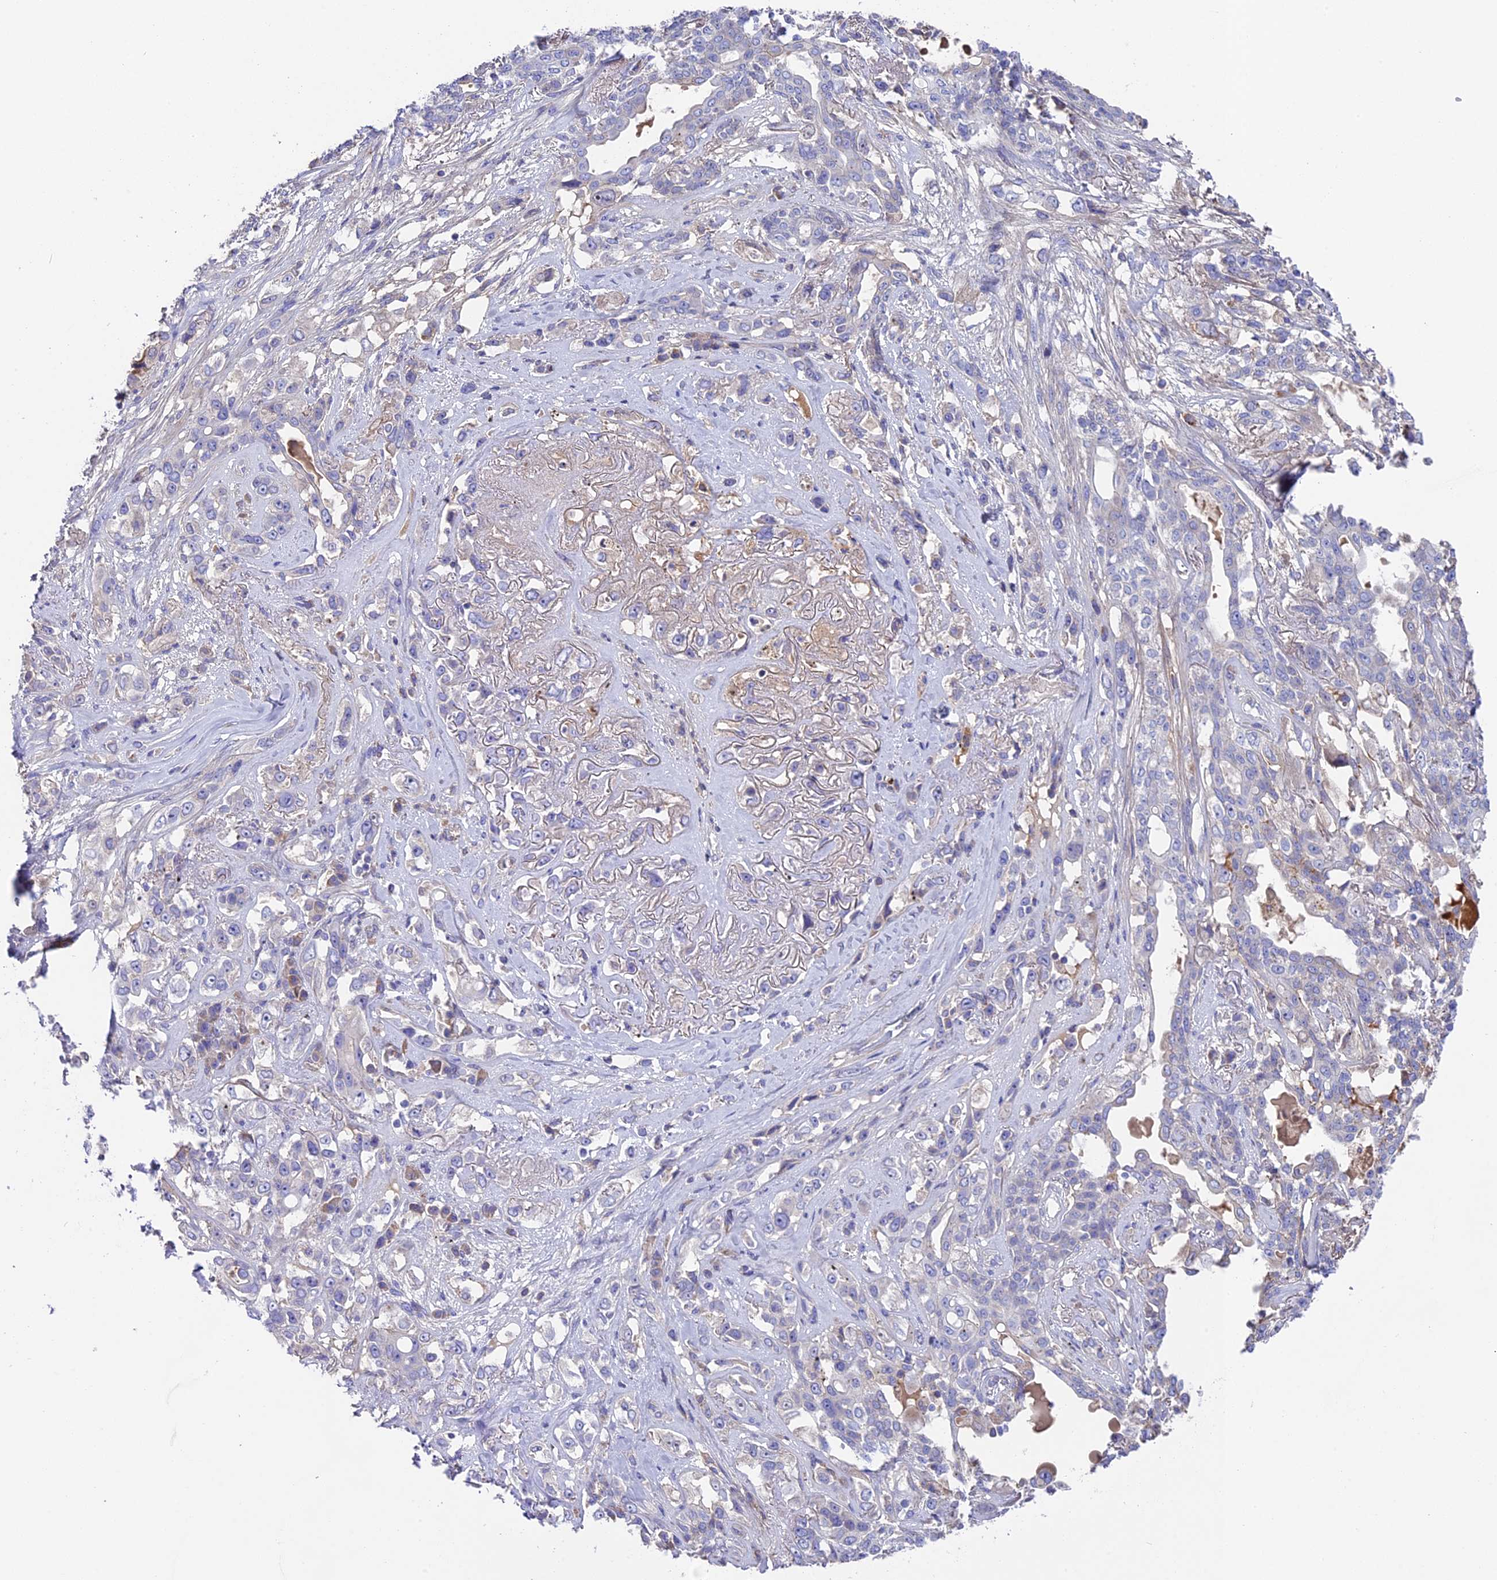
{"staining": {"intensity": "negative", "quantity": "none", "location": "none"}, "tissue": "lung cancer", "cell_type": "Tumor cells", "image_type": "cancer", "snomed": [{"axis": "morphology", "description": "Squamous cell carcinoma, NOS"}, {"axis": "topography", "description": "Lung"}], "caption": "This is an IHC image of human lung cancer. There is no expression in tumor cells.", "gene": "PIGU", "patient": {"sex": "female", "age": 70}}